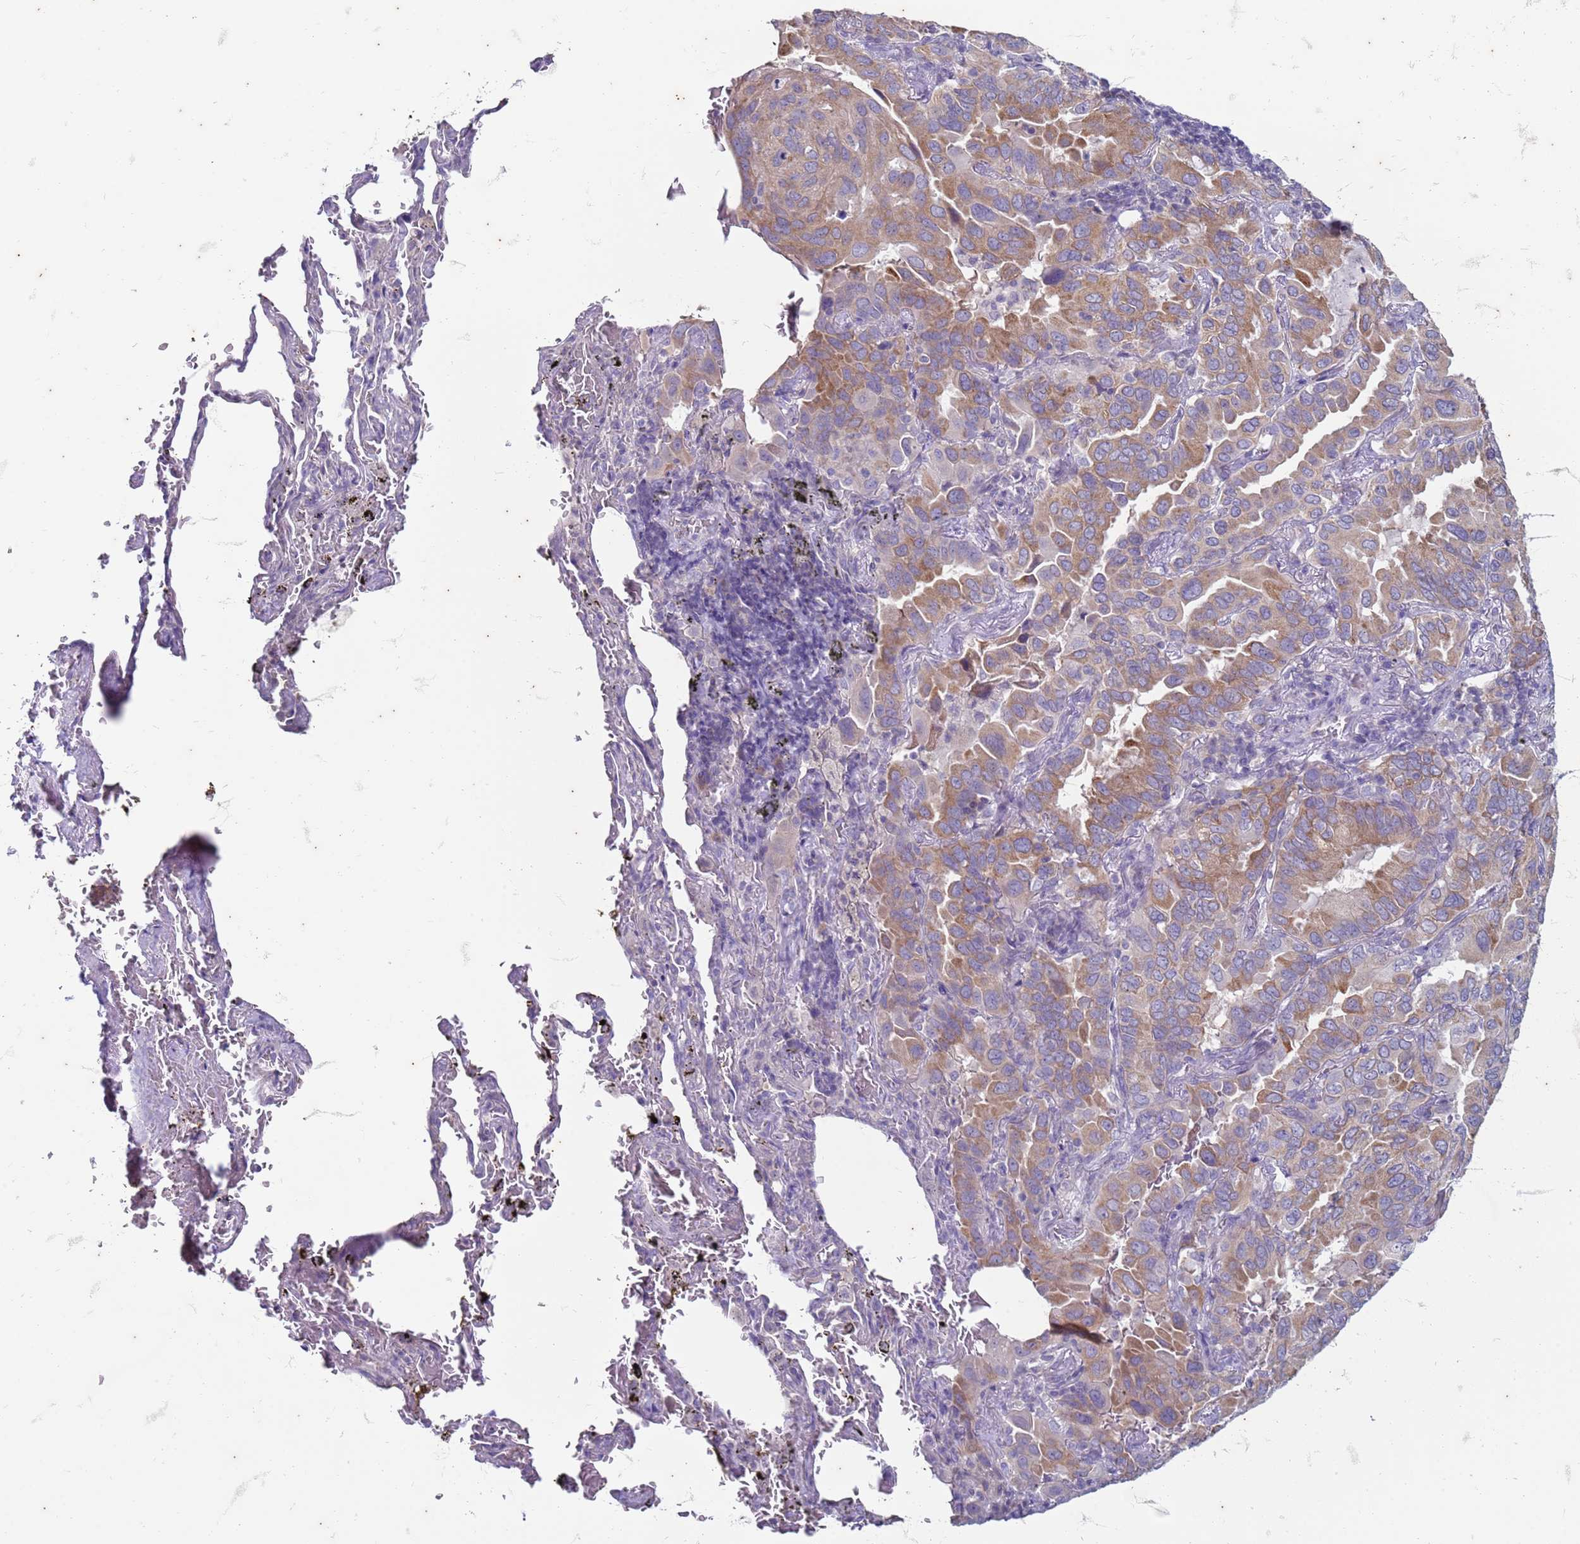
{"staining": {"intensity": "moderate", "quantity": ">75%", "location": "cytoplasmic/membranous"}, "tissue": "lung cancer", "cell_type": "Tumor cells", "image_type": "cancer", "snomed": [{"axis": "morphology", "description": "Adenocarcinoma, NOS"}, {"axis": "topography", "description": "Lung"}], "caption": "Human adenocarcinoma (lung) stained with a protein marker demonstrates moderate staining in tumor cells.", "gene": "SUCO", "patient": {"sex": "male", "age": 64}}